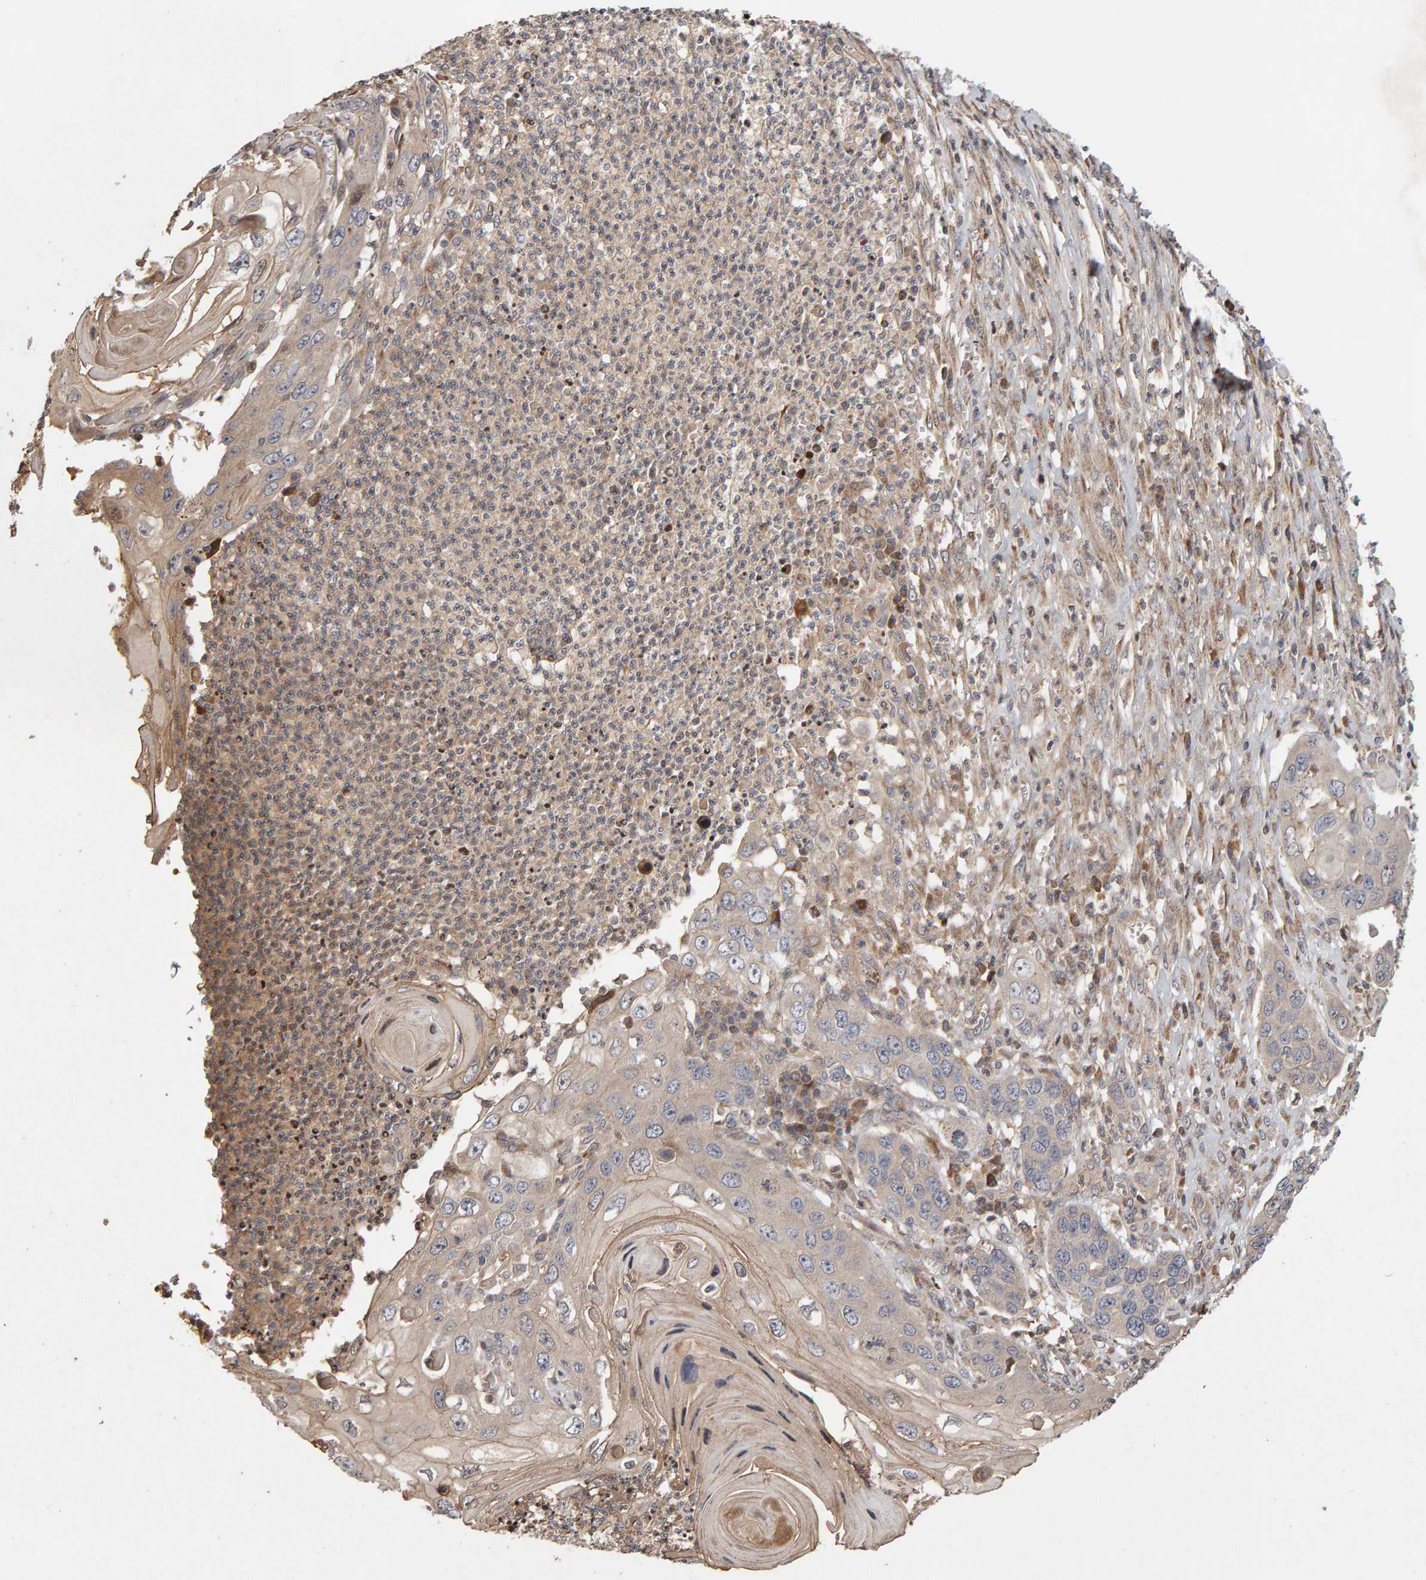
{"staining": {"intensity": "weak", "quantity": "<25%", "location": "cytoplasmic/membranous"}, "tissue": "skin cancer", "cell_type": "Tumor cells", "image_type": "cancer", "snomed": [{"axis": "morphology", "description": "Squamous cell carcinoma, NOS"}, {"axis": "topography", "description": "Skin"}], "caption": "IHC of skin cancer (squamous cell carcinoma) demonstrates no expression in tumor cells.", "gene": "LZTS1", "patient": {"sex": "male", "age": 55}}